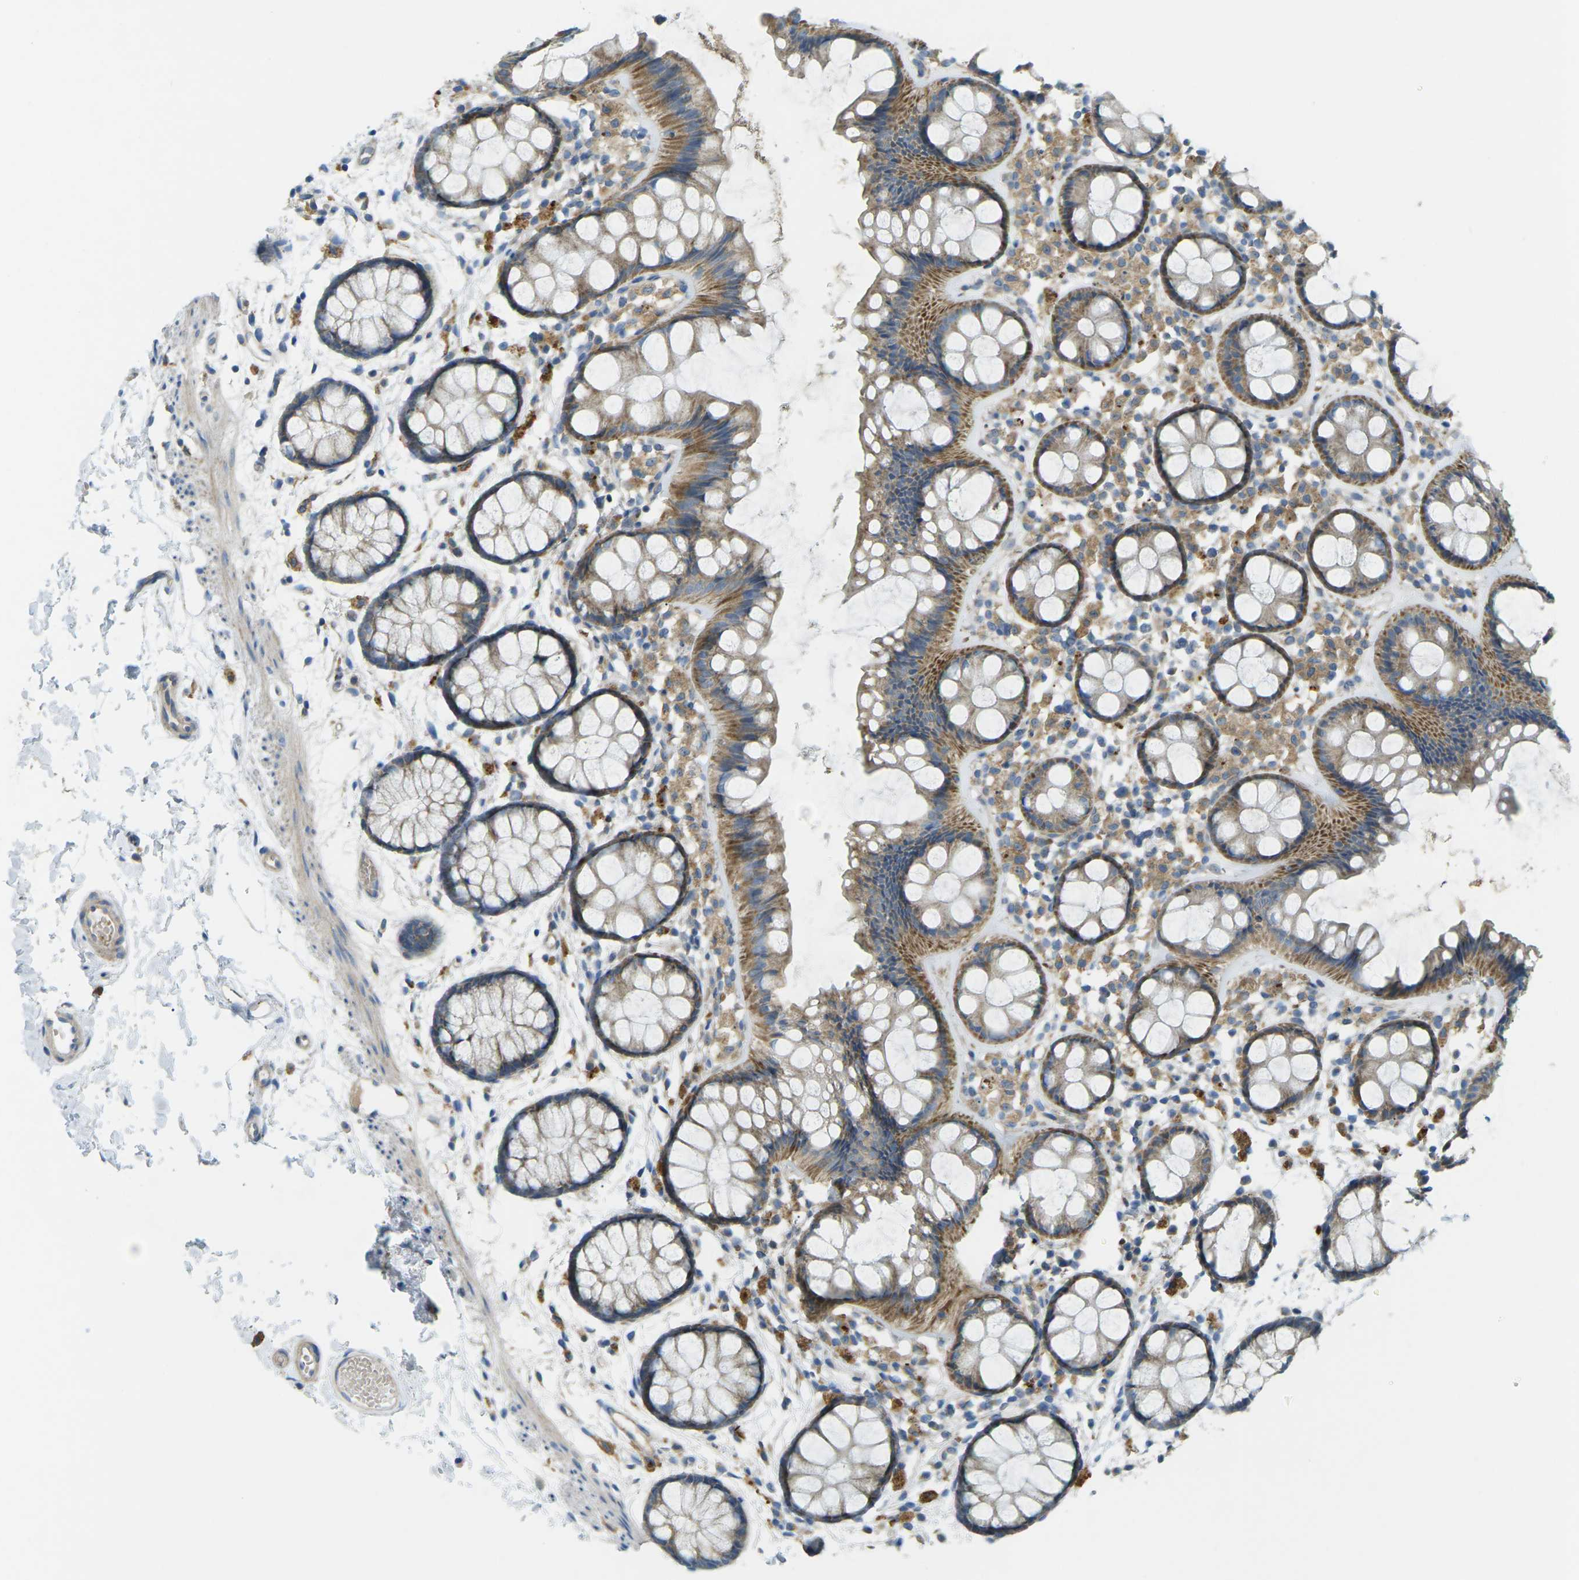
{"staining": {"intensity": "moderate", "quantity": ">75%", "location": "cytoplasmic/membranous"}, "tissue": "rectum", "cell_type": "Glandular cells", "image_type": "normal", "snomed": [{"axis": "morphology", "description": "Normal tissue, NOS"}, {"axis": "topography", "description": "Rectum"}], "caption": "IHC (DAB (3,3'-diaminobenzidine)) staining of unremarkable rectum reveals moderate cytoplasmic/membranous protein positivity in about >75% of glandular cells.", "gene": "MYLK4", "patient": {"sex": "female", "age": 66}}